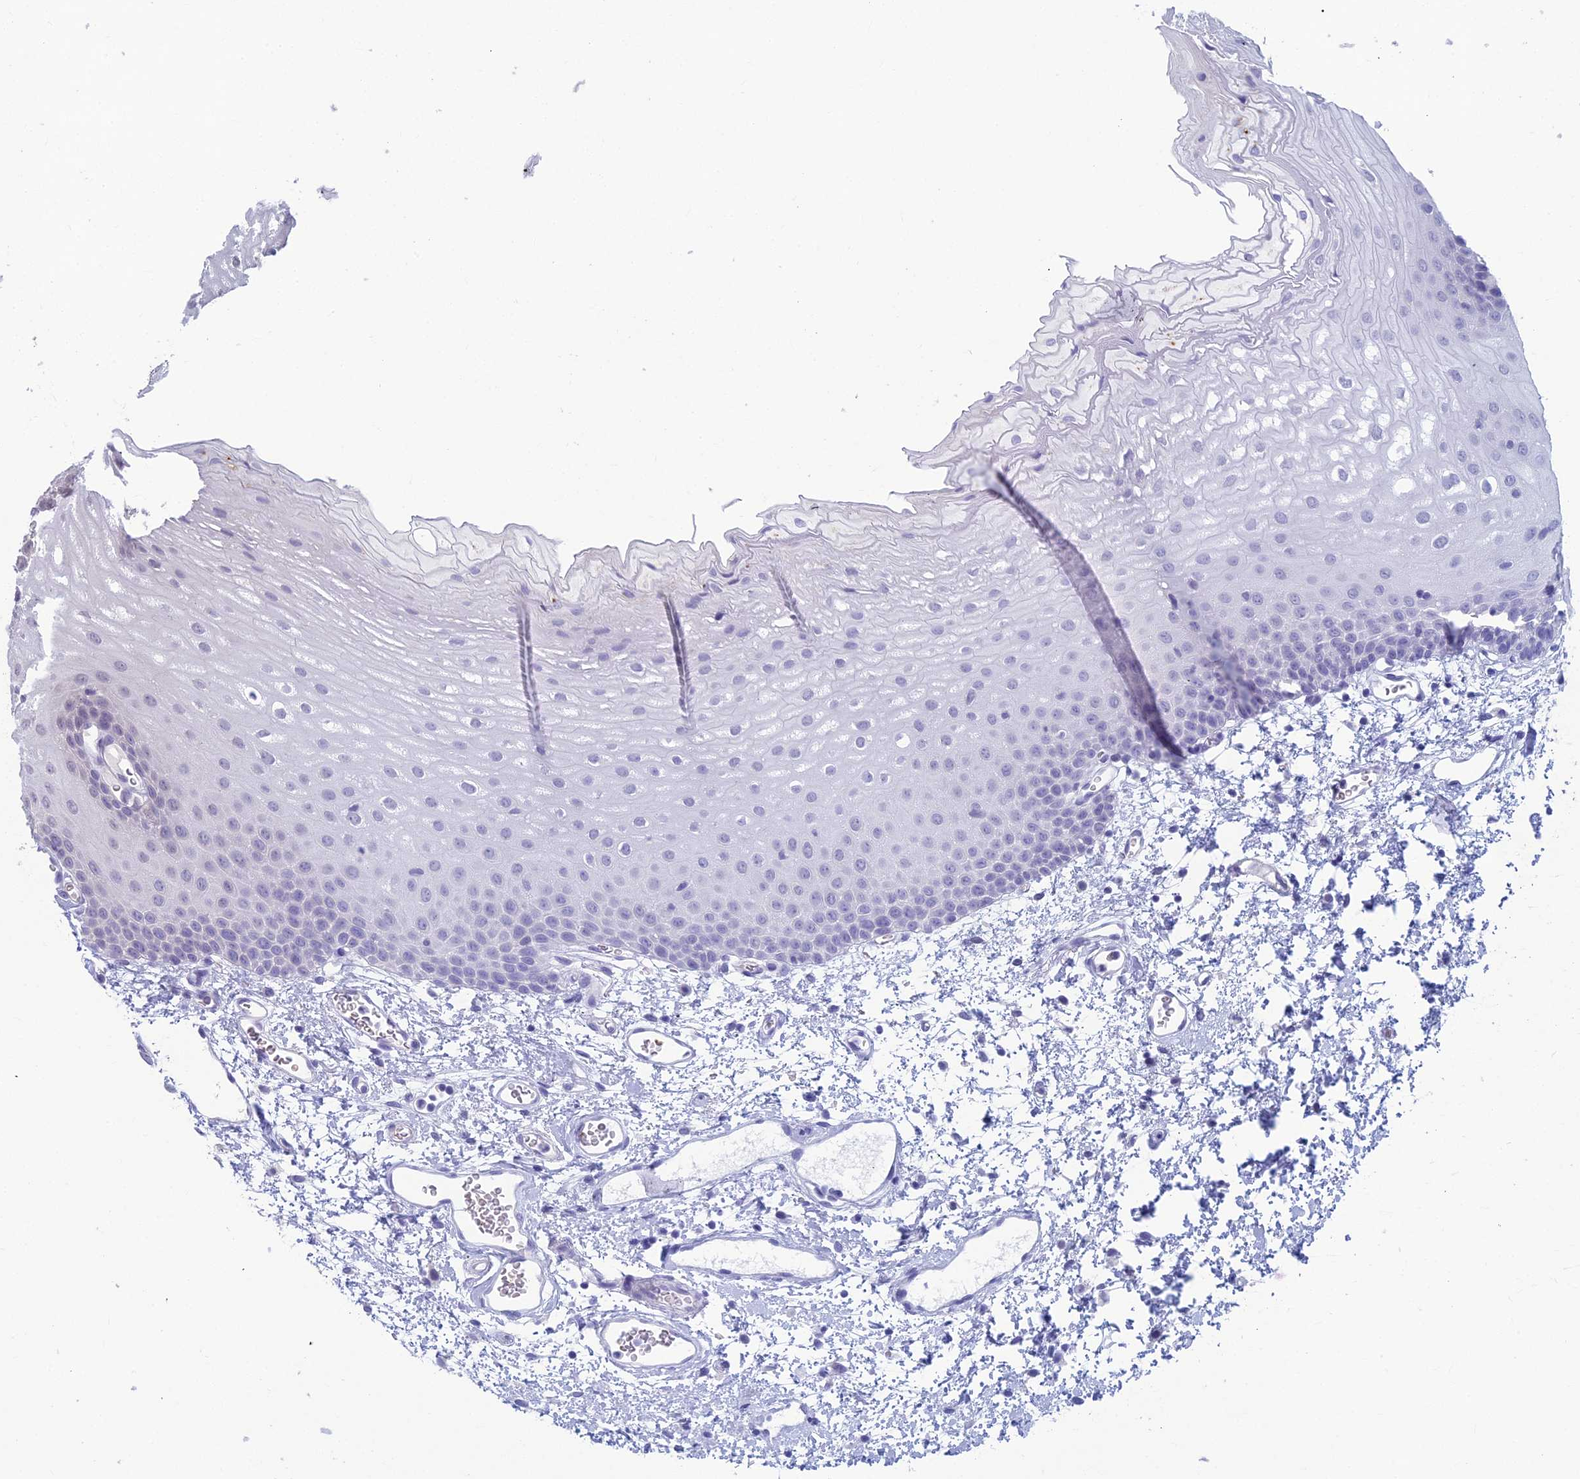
{"staining": {"intensity": "negative", "quantity": "none", "location": "none"}, "tissue": "oral mucosa", "cell_type": "Squamous epithelial cells", "image_type": "normal", "snomed": [{"axis": "morphology", "description": "Normal tissue, NOS"}, {"axis": "topography", "description": "Oral tissue"}], "caption": "IHC histopathology image of normal oral mucosa stained for a protein (brown), which shows no staining in squamous epithelial cells.", "gene": "MFSD8", "patient": {"sex": "female", "age": 70}}